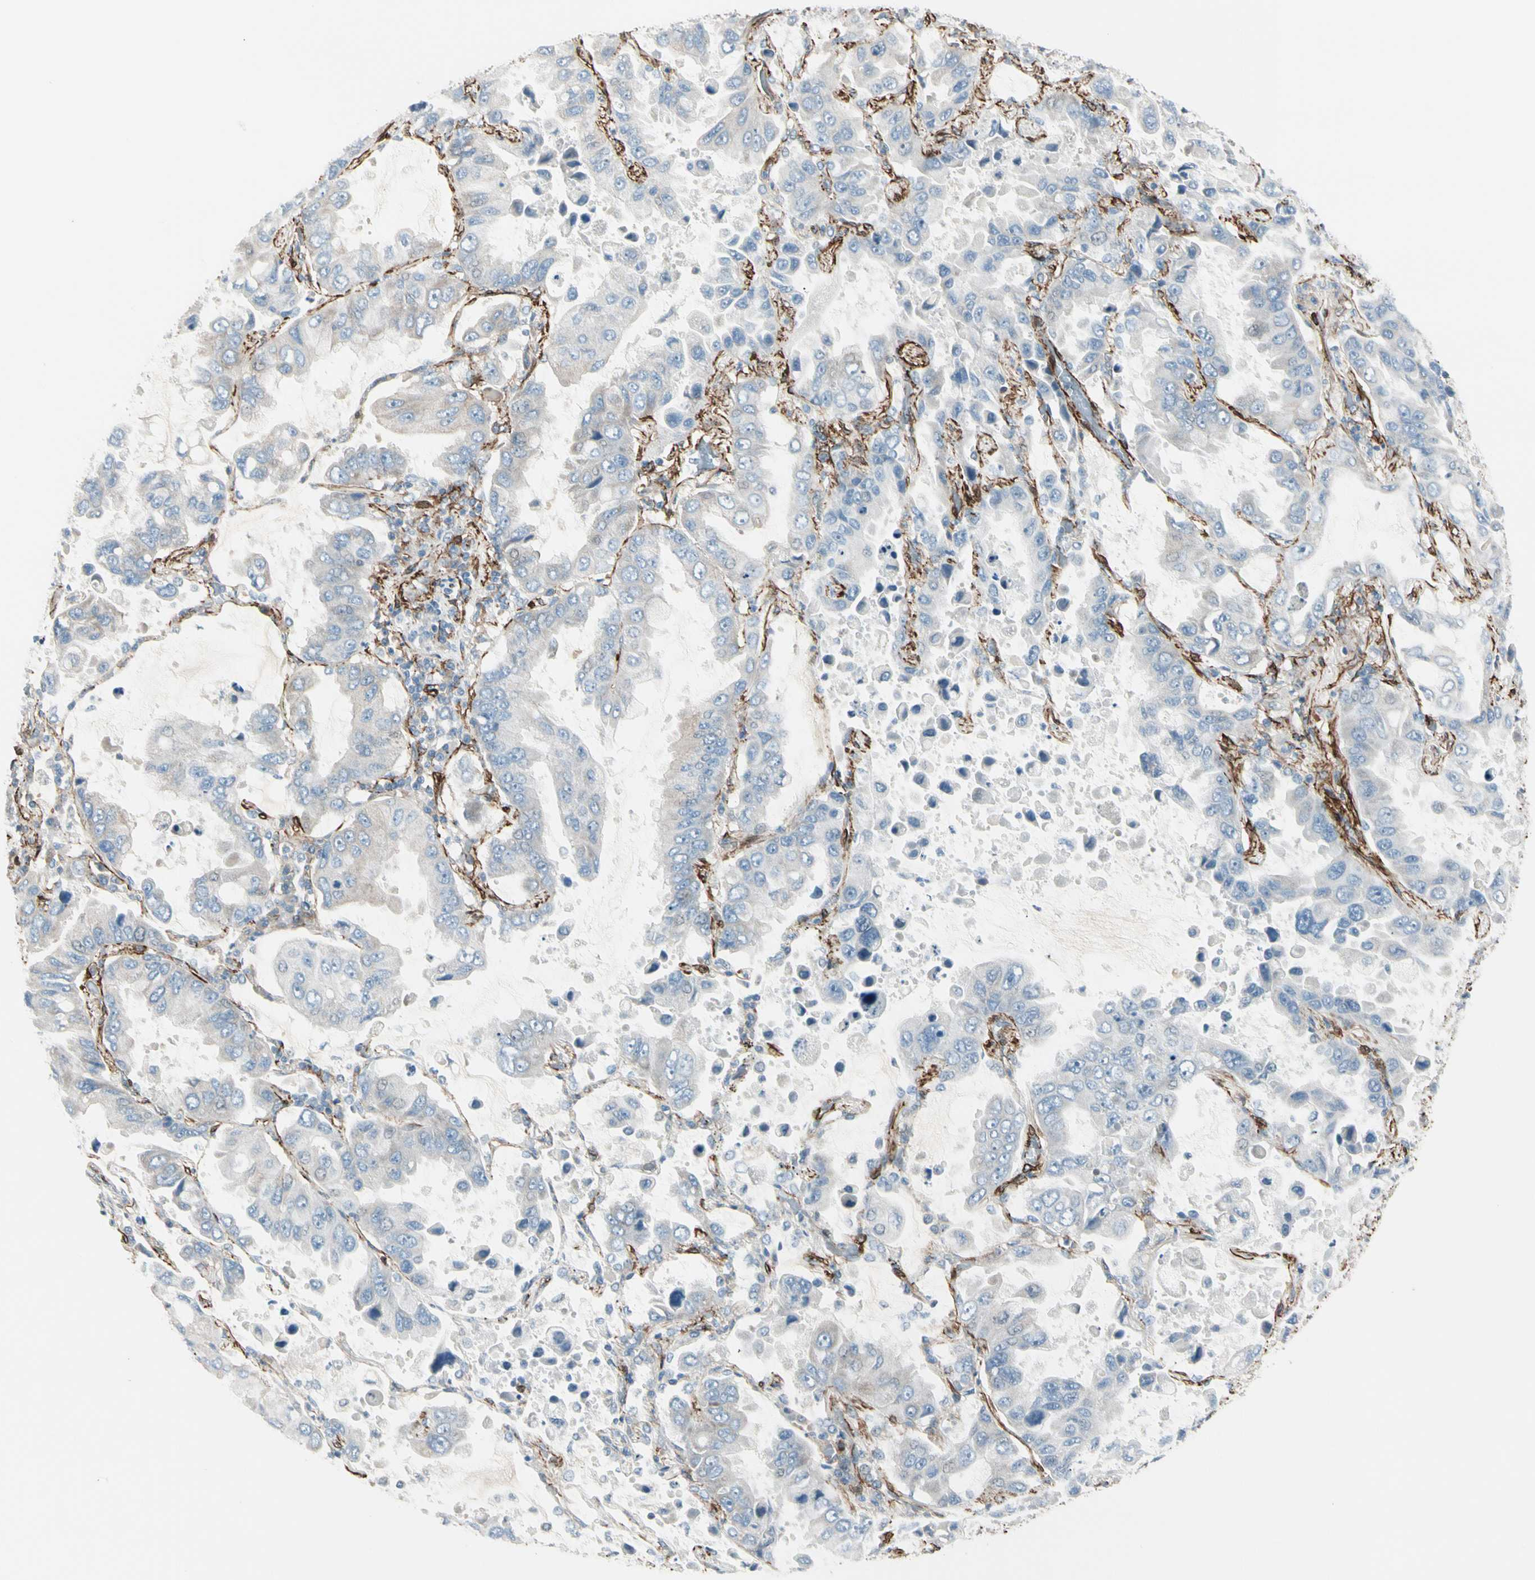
{"staining": {"intensity": "negative", "quantity": "none", "location": "none"}, "tissue": "lung cancer", "cell_type": "Tumor cells", "image_type": "cancer", "snomed": [{"axis": "morphology", "description": "Adenocarcinoma, NOS"}, {"axis": "topography", "description": "Lung"}], "caption": "The immunohistochemistry image has no significant expression in tumor cells of lung cancer (adenocarcinoma) tissue.", "gene": "CALD1", "patient": {"sex": "male", "age": 64}}